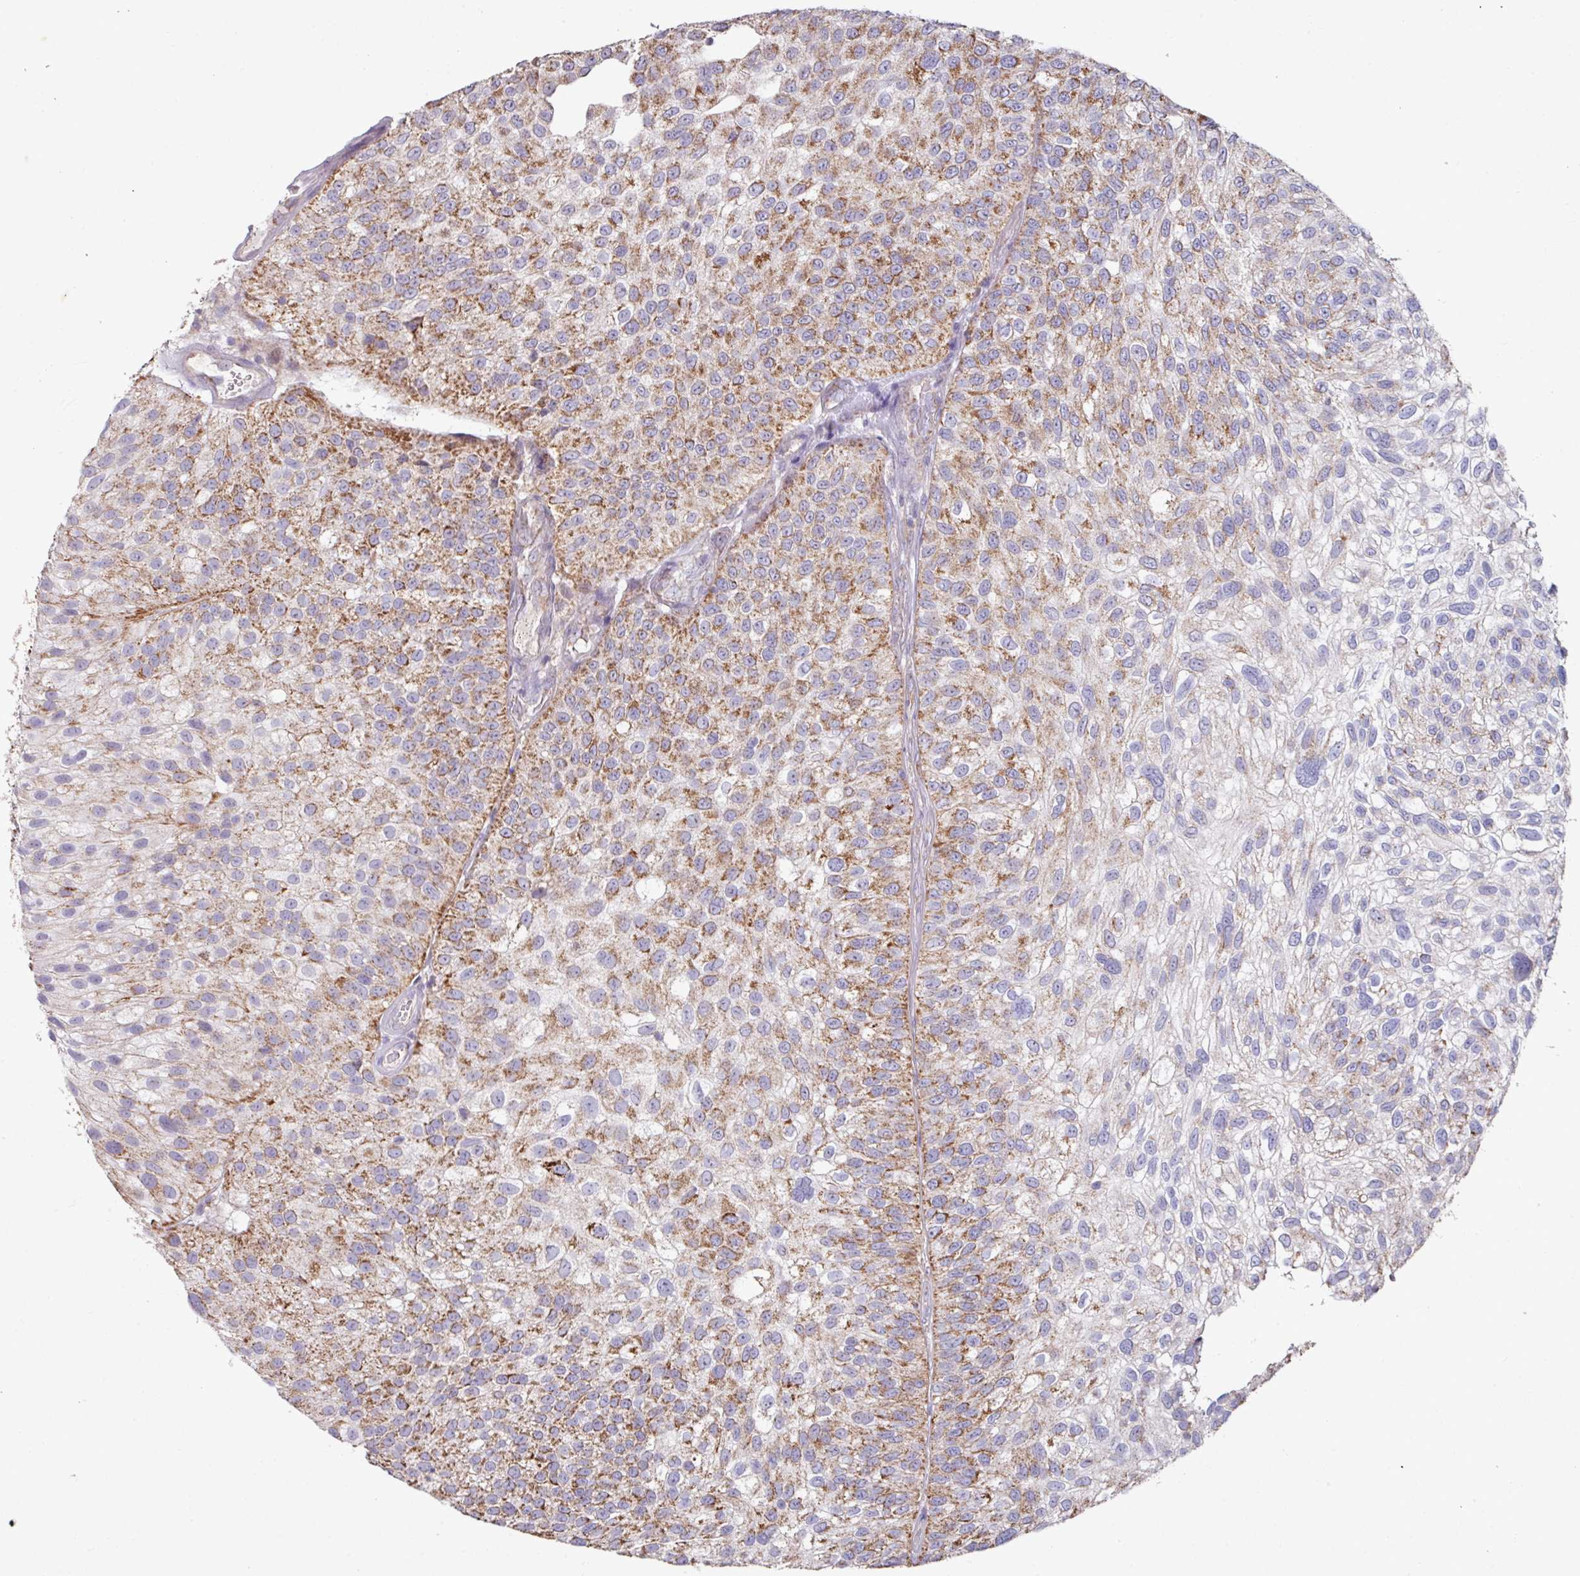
{"staining": {"intensity": "moderate", "quantity": "25%-75%", "location": "cytoplasmic/membranous"}, "tissue": "urothelial cancer", "cell_type": "Tumor cells", "image_type": "cancer", "snomed": [{"axis": "morphology", "description": "Urothelial carcinoma, NOS"}, {"axis": "topography", "description": "Urinary bladder"}], "caption": "This photomicrograph exhibits immunohistochemistry (IHC) staining of urothelial cancer, with medium moderate cytoplasmic/membranous expression in about 25%-75% of tumor cells.", "gene": "OR2D3", "patient": {"sex": "male", "age": 87}}